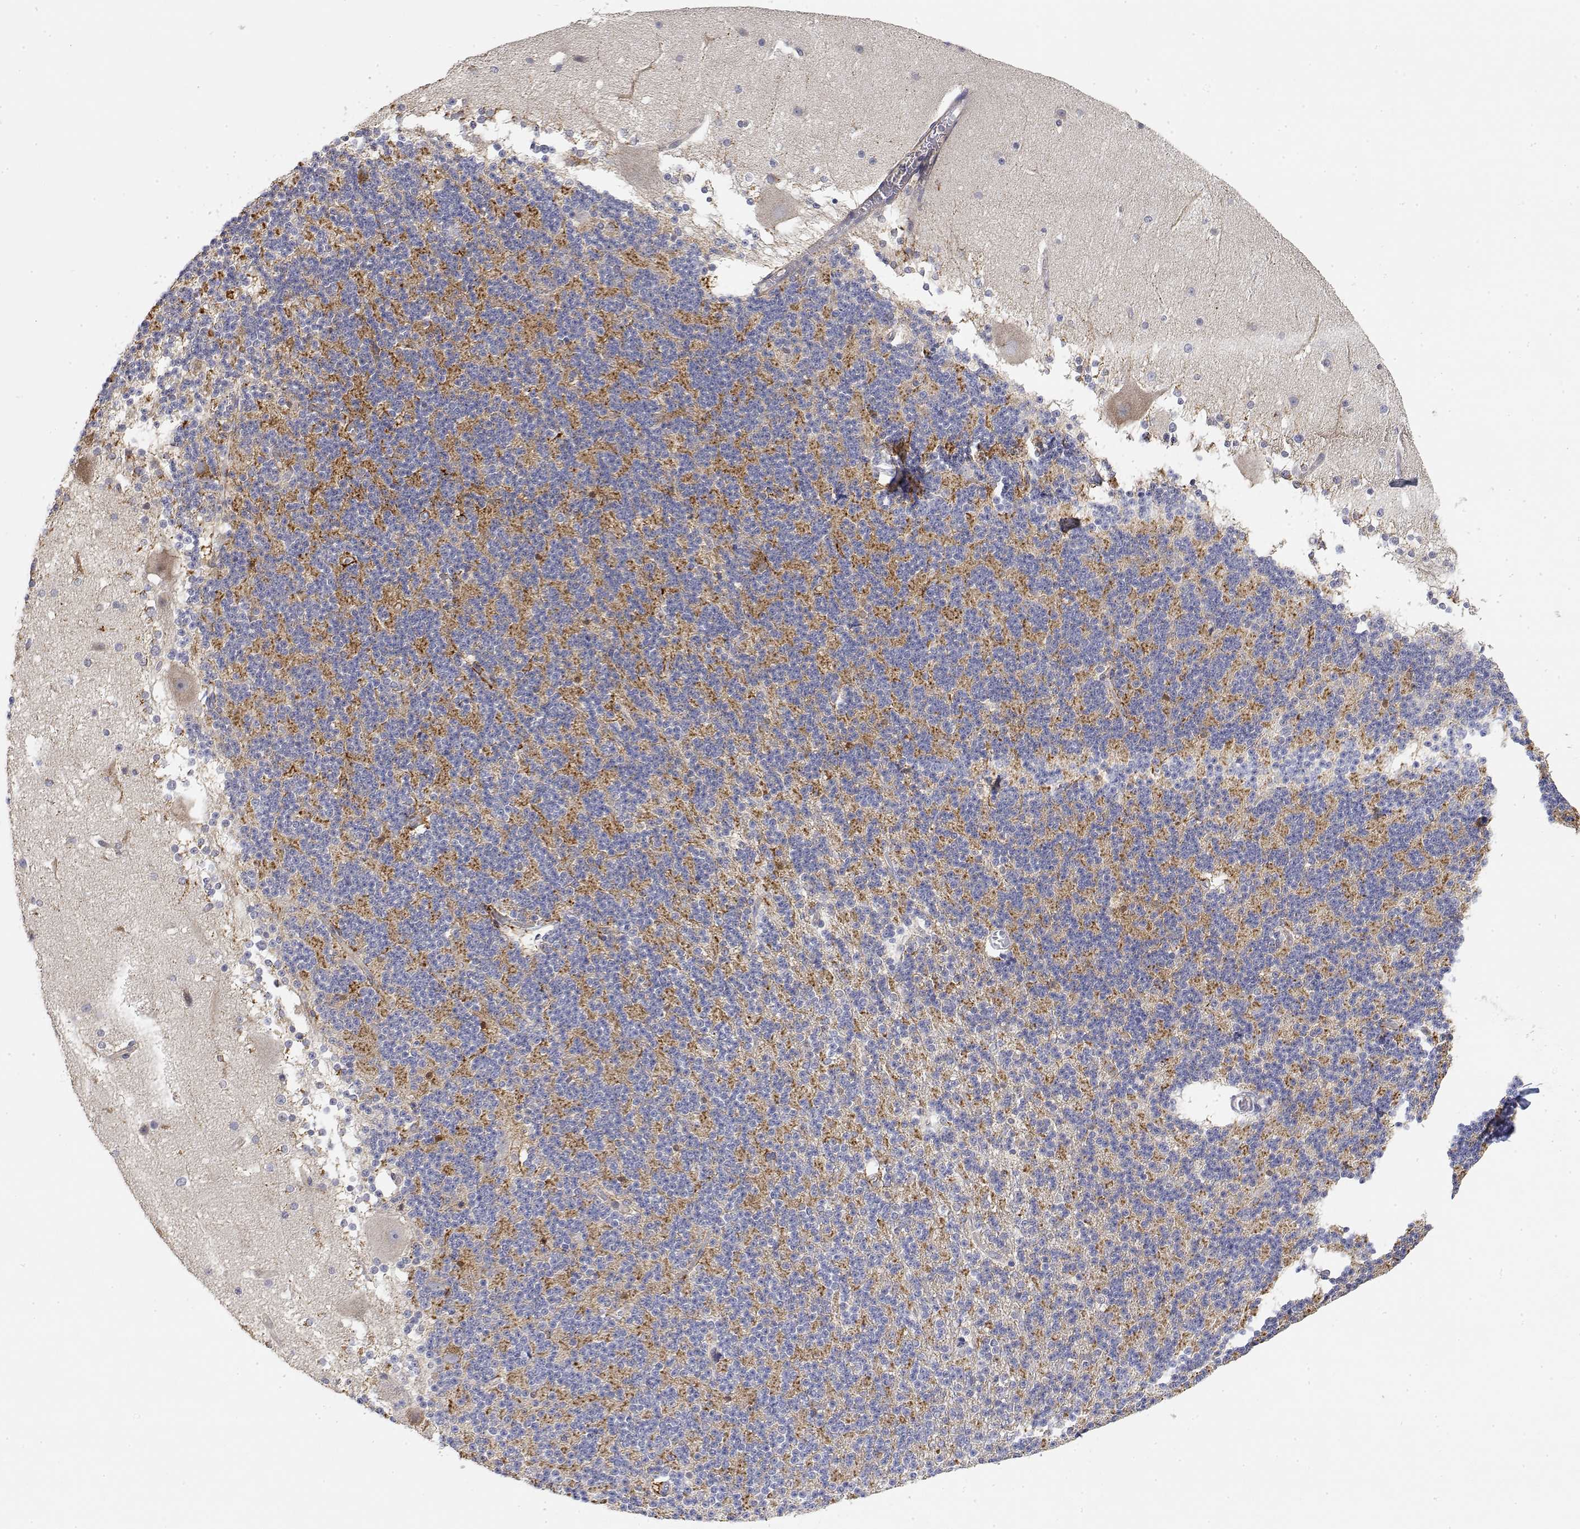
{"staining": {"intensity": "moderate", "quantity": "25%-75%", "location": "cytoplasmic/membranous"}, "tissue": "cerebellum", "cell_type": "Cells in granular layer", "image_type": "normal", "snomed": [{"axis": "morphology", "description": "Normal tissue, NOS"}, {"axis": "topography", "description": "Cerebellum"}], "caption": "Approximately 25%-75% of cells in granular layer in unremarkable cerebellum demonstrate moderate cytoplasmic/membranous protein staining as visualized by brown immunohistochemical staining.", "gene": "LONRF3", "patient": {"sex": "female", "age": 19}}